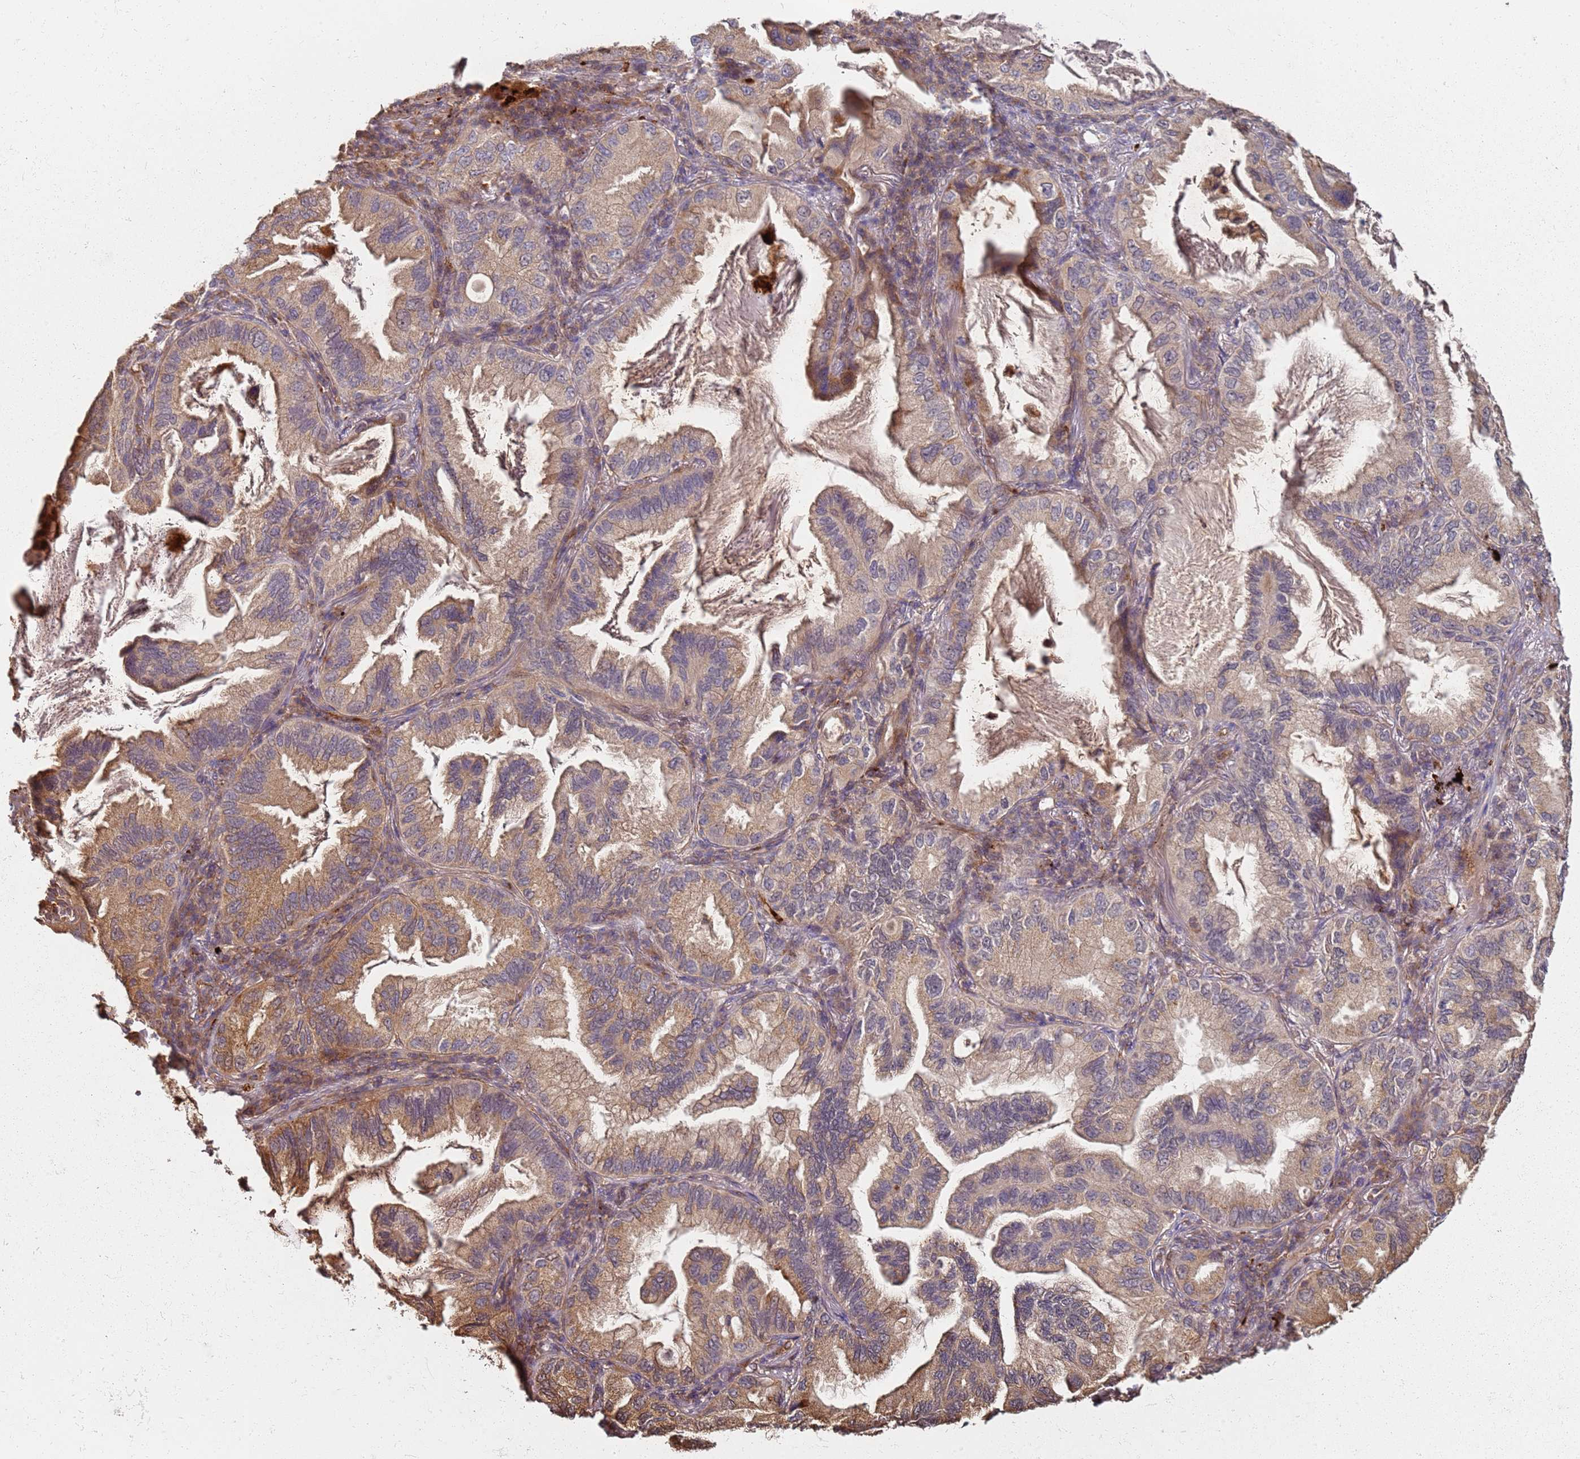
{"staining": {"intensity": "moderate", "quantity": ">75%", "location": "cytoplasmic/membranous"}, "tissue": "lung cancer", "cell_type": "Tumor cells", "image_type": "cancer", "snomed": [{"axis": "morphology", "description": "Adenocarcinoma, NOS"}, {"axis": "topography", "description": "Lung"}], "caption": "Lung cancer (adenocarcinoma) stained with DAB IHC demonstrates medium levels of moderate cytoplasmic/membranous expression in about >75% of tumor cells.", "gene": "SCGB2B2", "patient": {"sex": "female", "age": 69}}